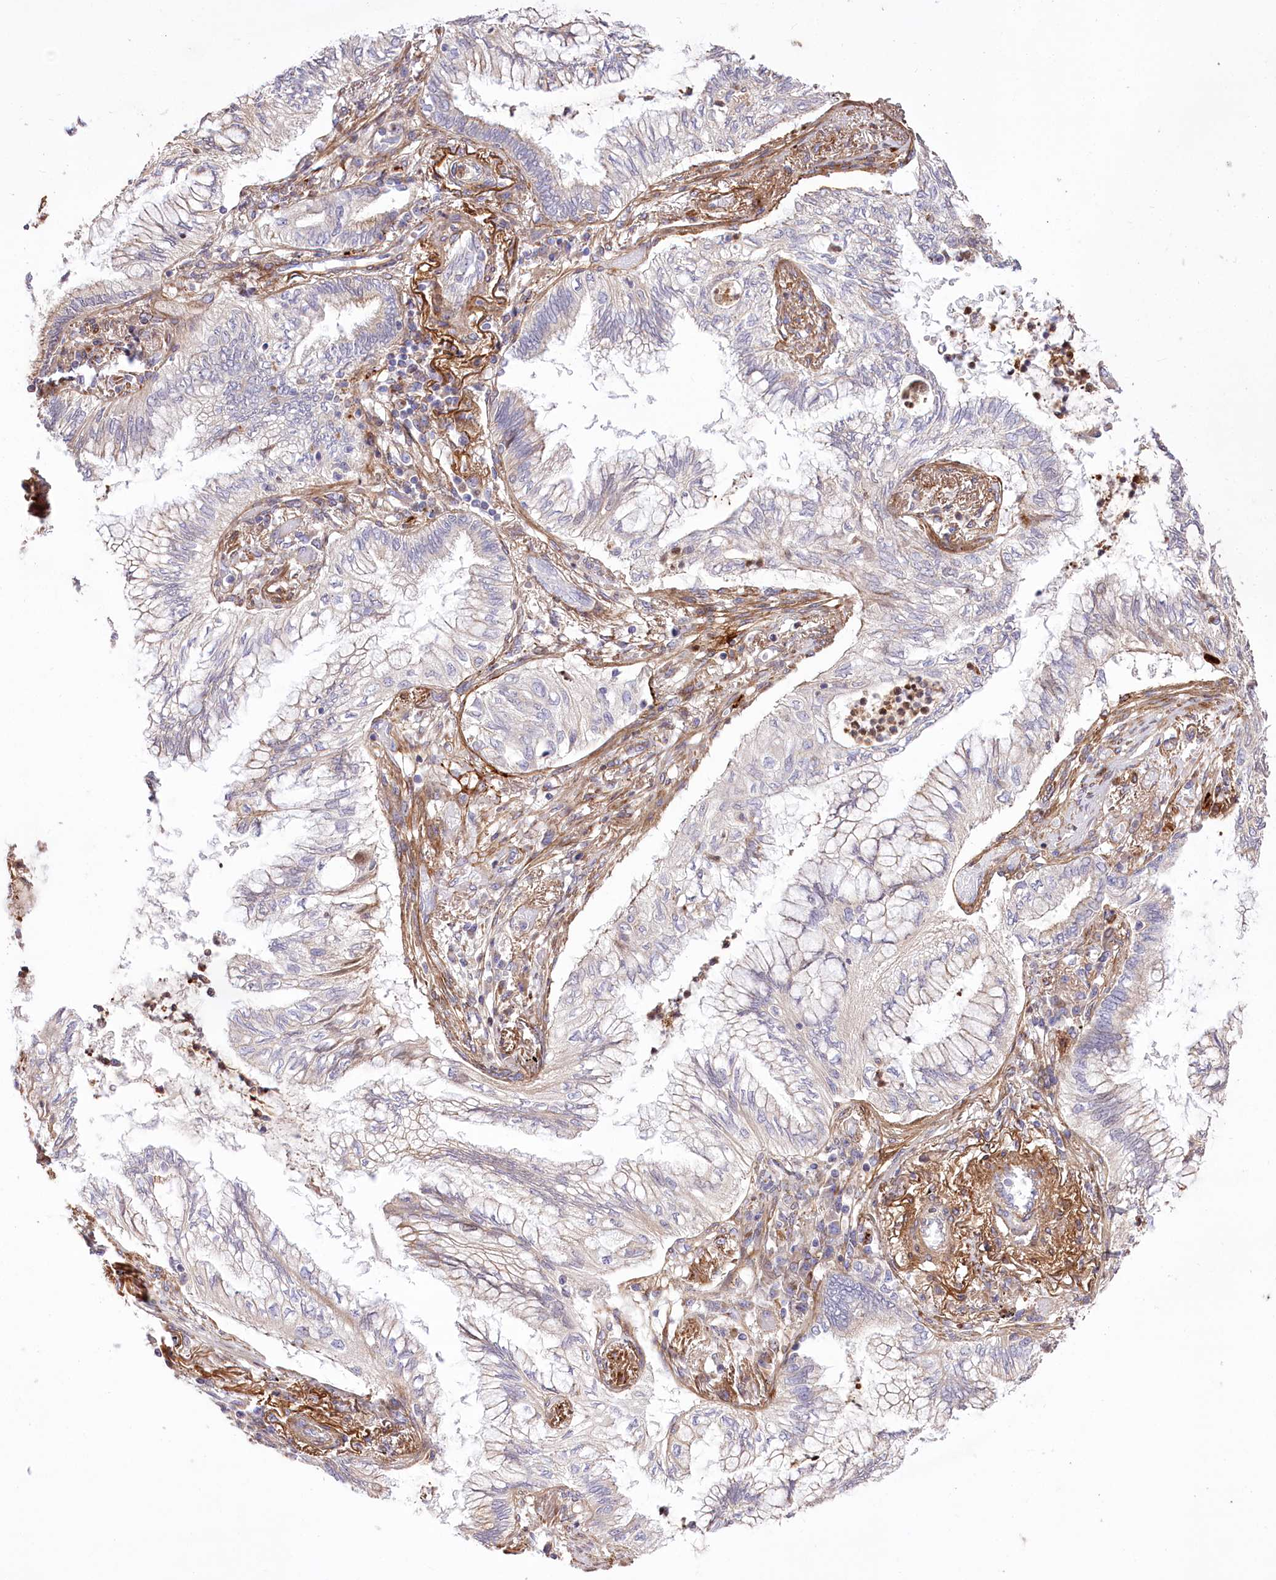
{"staining": {"intensity": "weak", "quantity": "<25%", "location": "cytoplasmic/membranous"}, "tissue": "lung cancer", "cell_type": "Tumor cells", "image_type": "cancer", "snomed": [{"axis": "morphology", "description": "Adenocarcinoma, NOS"}, {"axis": "topography", "description": "Lung"}], "caption": "Photomicrograph shows no significant protein expression in tumor cells of adenocarcinoma (lung).", "gene": "RNF24", "patient": {"sex": "female", "age": 70}}